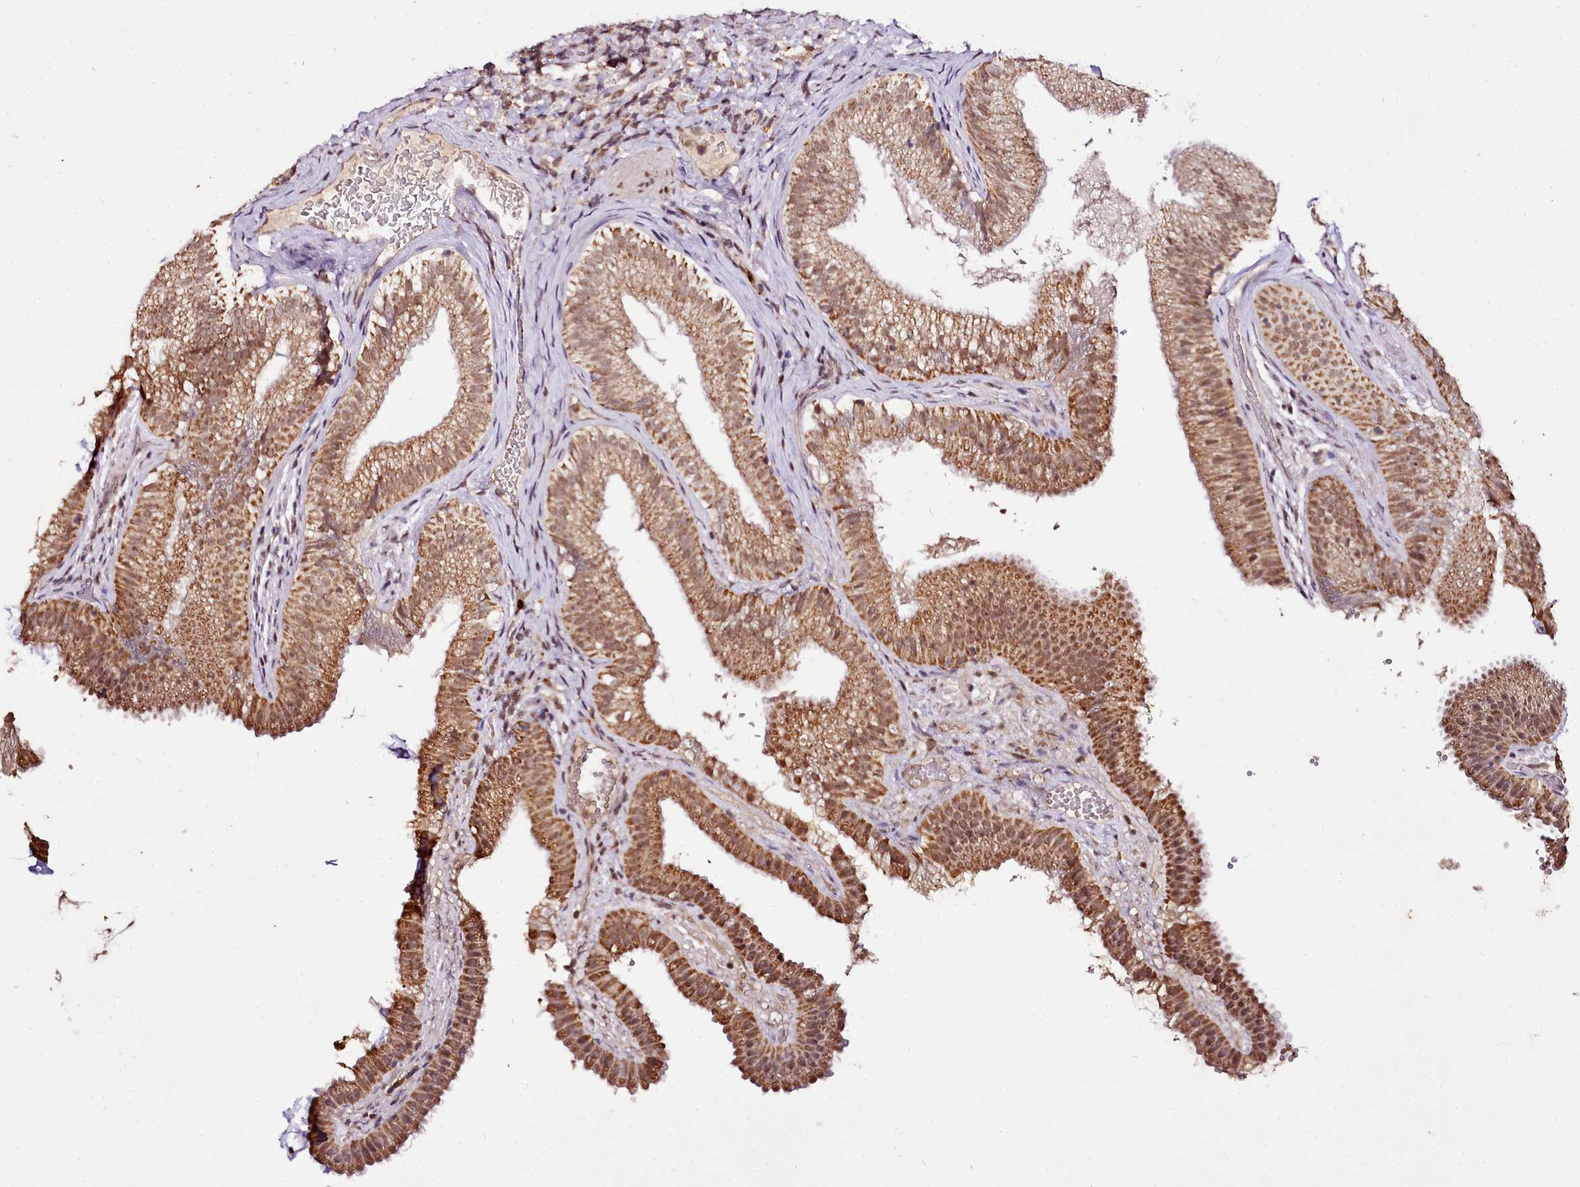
{"staining": {"intensity": "moderate", "quantity": ">75%", "location": "cytoplasmic/membranous,nuclear"}, "tissue": "gallbladder", "cell_type": "Glandular cells", "image_type": "normal", "snomed": [{"axis": "morphology", "description": "Normal tissue, NOS"}, {"axis": "topography", "description": "Gallbladder"}], "caption": "Immunohistochemistry (IHC) staining of benign gallbladder, which displays medium levels of moderate cytoplasmic/membranous,nuclear expression in about >75% of glandular cells indicating moderate cytoplasmic/membranous,nuclear protein staining. The staining was performed using DAB (brown) for protein detection and nuclei were counterstained in hematoxylin (blue).", "gene": "EDIL3", "patient": {"sex": "female", "age": 30}}